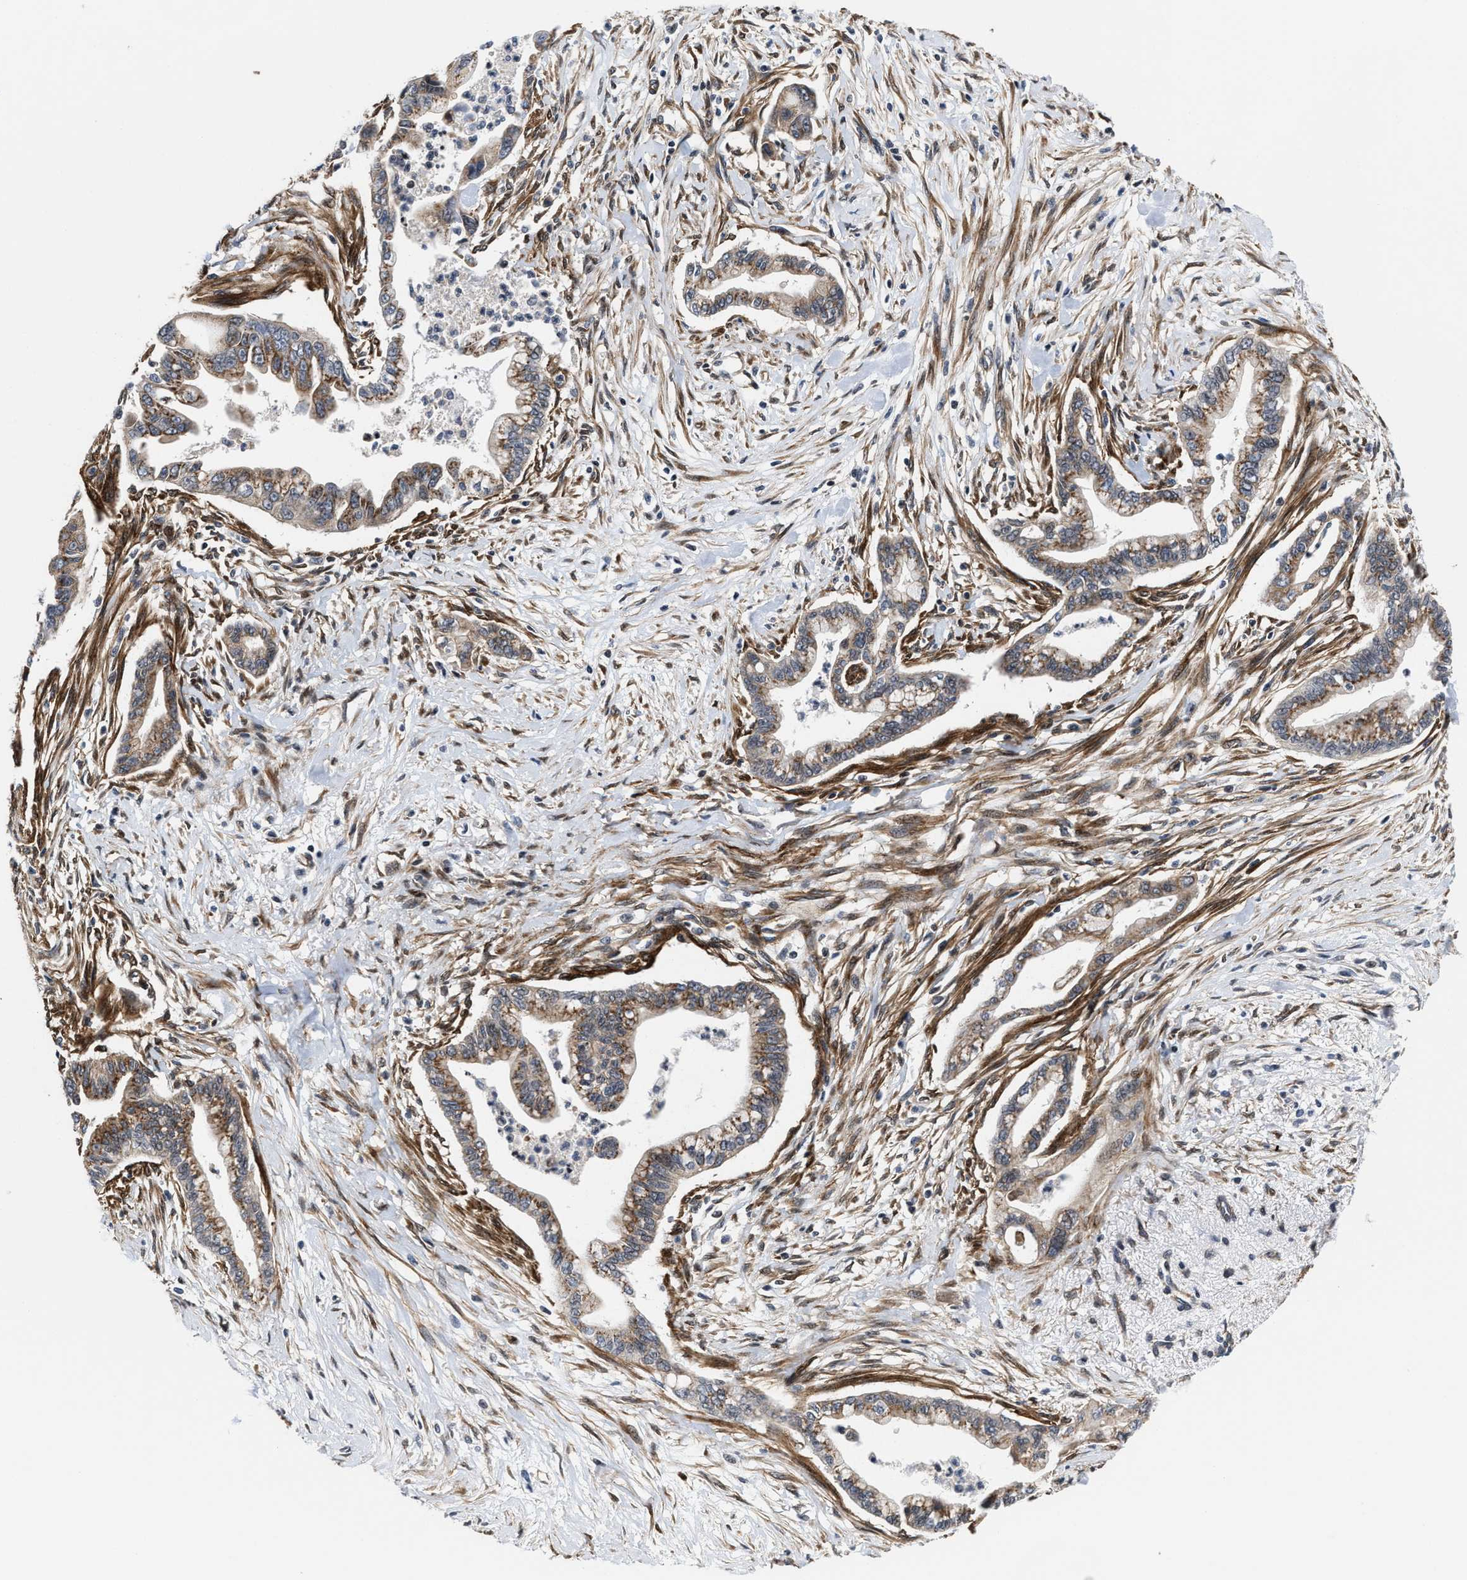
{"staining": {"intensity": "moderate", "quantity": ">75%", "location": "cytoplasmic/membranous"}, "tissue": "pancreatic cancer", "cell_type": "Tumor cells", "image_type": "cancer", "snomed": [{"axis": "morphology", "description": "Adenocarcinoma, NOS"}, {"axis": "topography", "description": "Pancreas"}], "caption": "An immunohistochemistry (IHC) image of tumor tissue is shown. Protein staining in brown labels moderate cytoplasmic/membranous positivity in pancreatic cancer (adenocarcinoma) within tumor cells.", "gene": "TGFB1I1", "patient": {"sex": "male", "age": 70}}